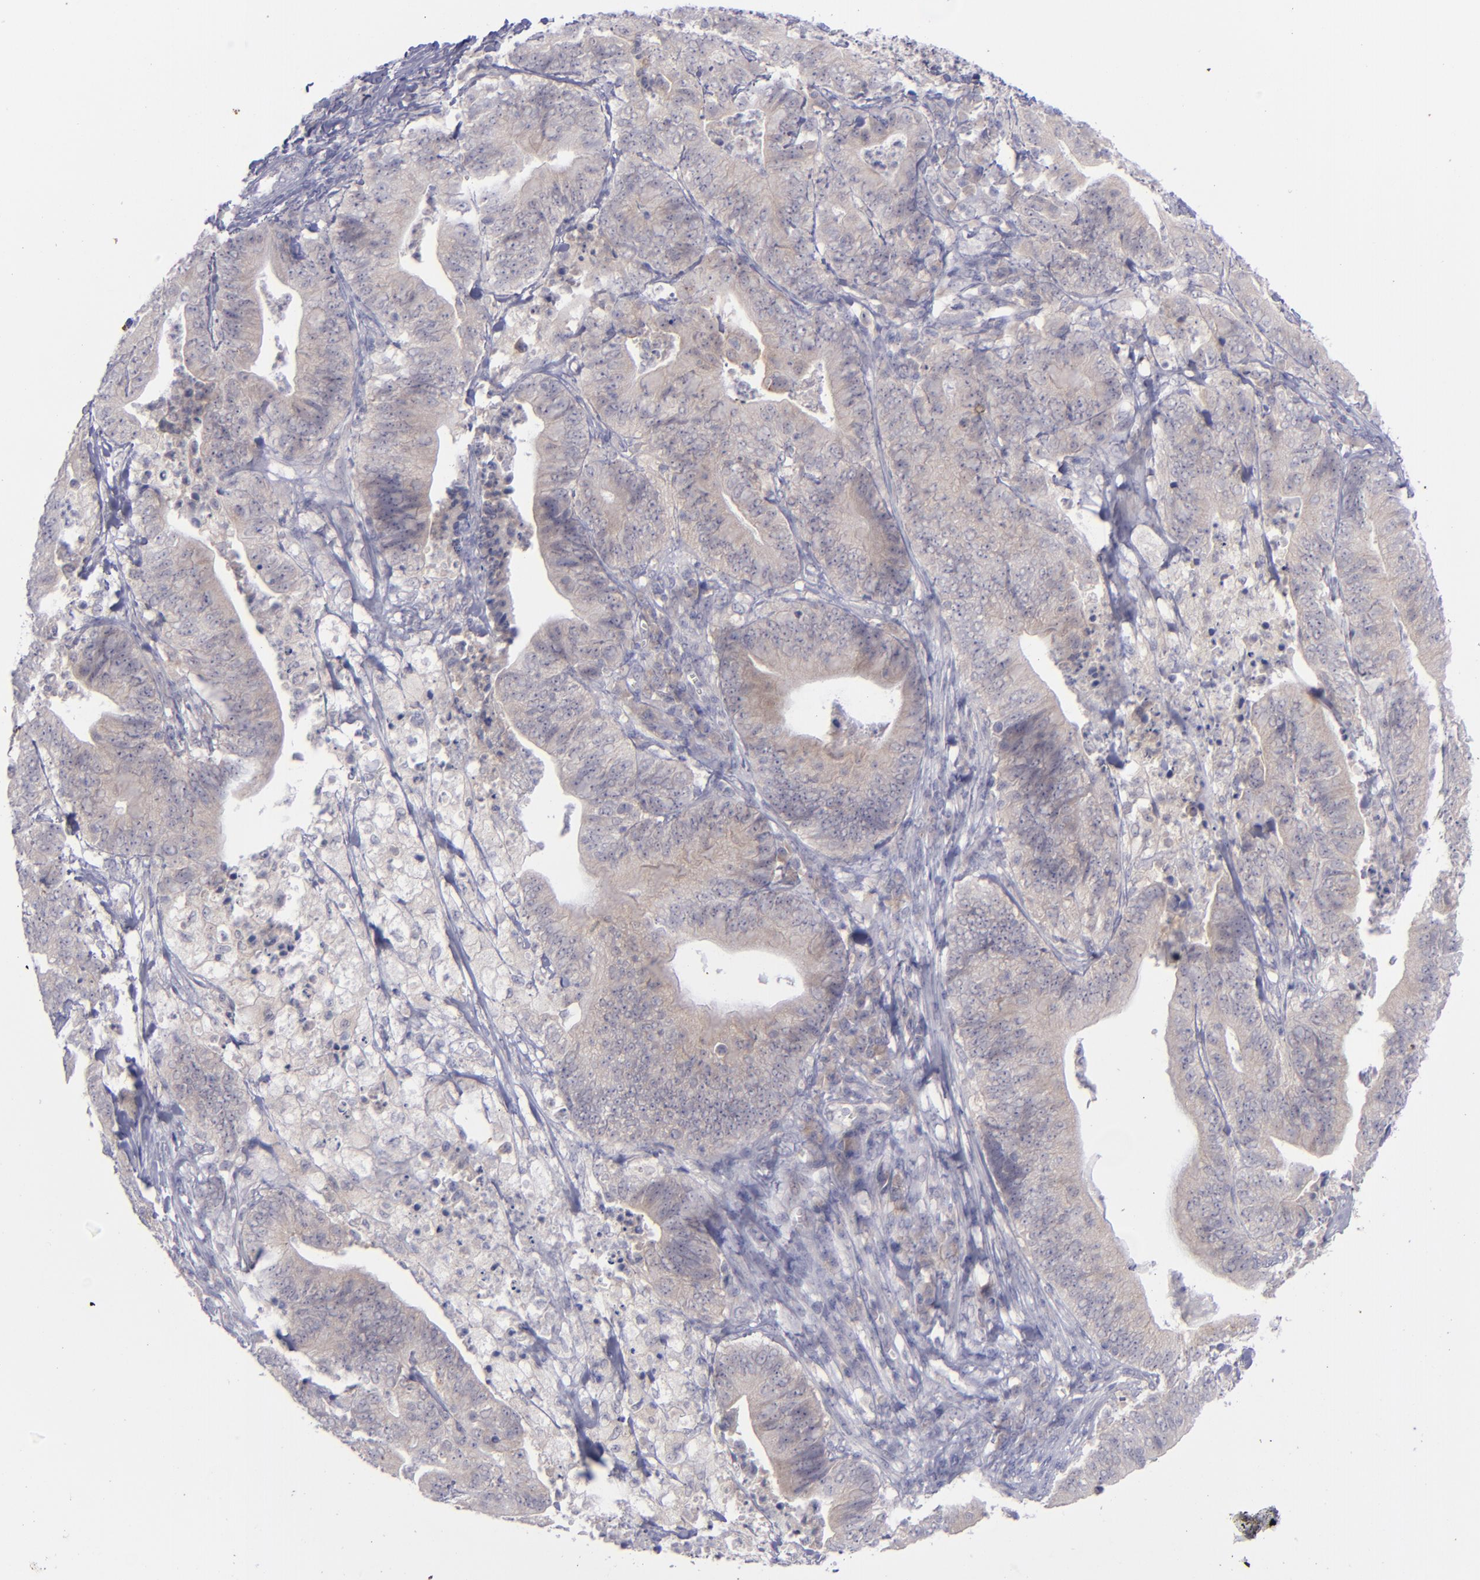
{"staining": {"intensity": "weak", "quantity": "25%-75%", "location": "cytoplasmic/membranous"}, "tissue": "stomach cancer", "cell_type": "Tumor cells", "image_type": "cancer", "snomed": [{"axis": "morphology", "description": "Adenocarcinoma, NOS"}, {"axis": "topography", "description": "Stomach, lower"}], "caption": "Adenocarcinoma (stomach) was stained to show a protein in brown. There is low levels of weak cytoplasmic/membranous expression in approximately 25%-75% of tumor cells.", "gene": "EVPL", "patient": {"sex": "female", "age": 86}}